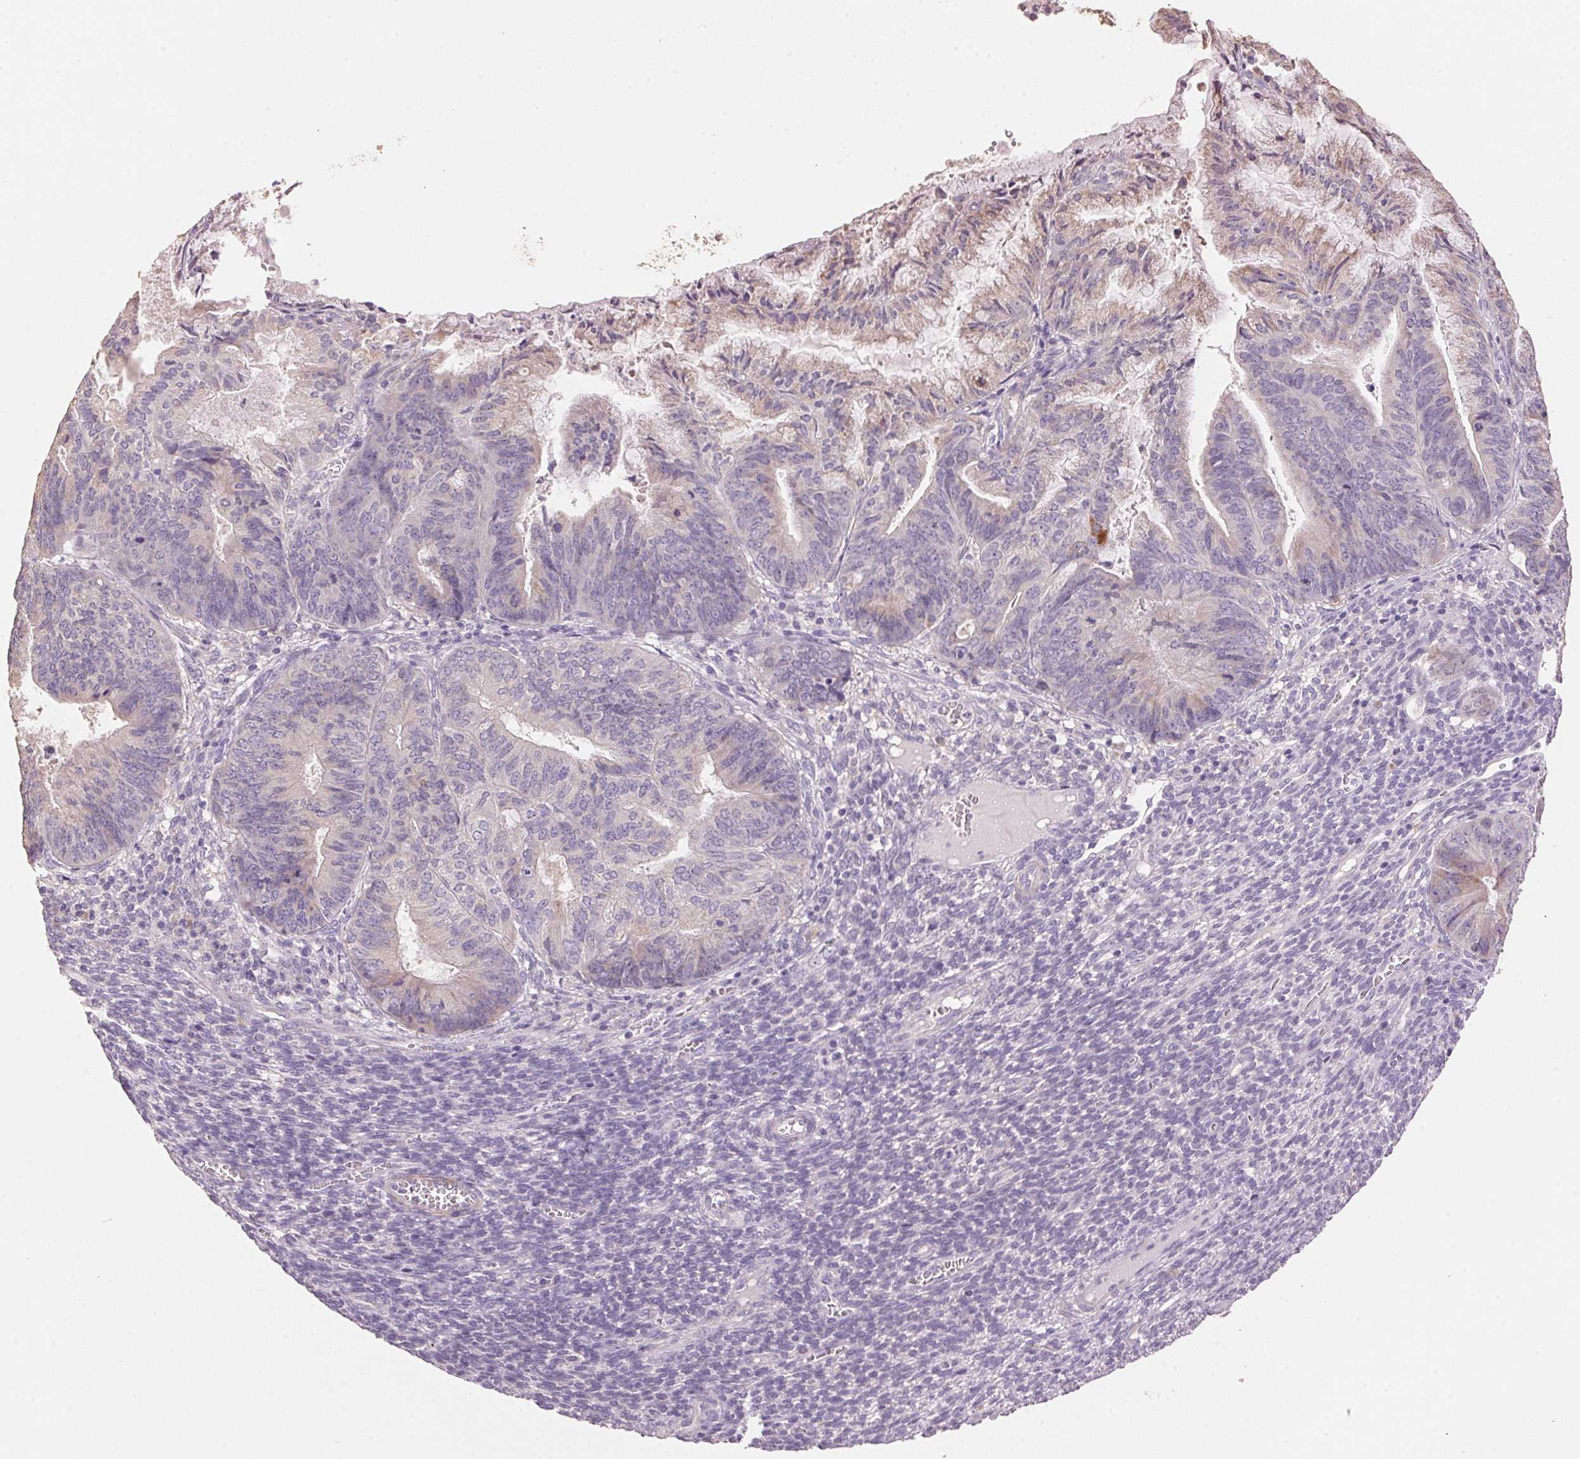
{"staining": {"intensity": "weak", "quantity": "<25%", "location": "cytoplasmic/membranous"}, "tissue": "endometrial cancer", "cell_type": "Tumor cells", "image_type": "cancer", "snomed": [{"axis": "morphology", "description": "Adenocarcinoma, NOS"}, {"axis": "topography", "description": "Endometrium"}], "caption": "This is an immunohistochemistry (IHC) photomicrograph of human endometrial adenocarcinoma. There is no expression in tumor cells.", "gene": "LYZL6", "patient": {"sex": "female", "age": 86}}